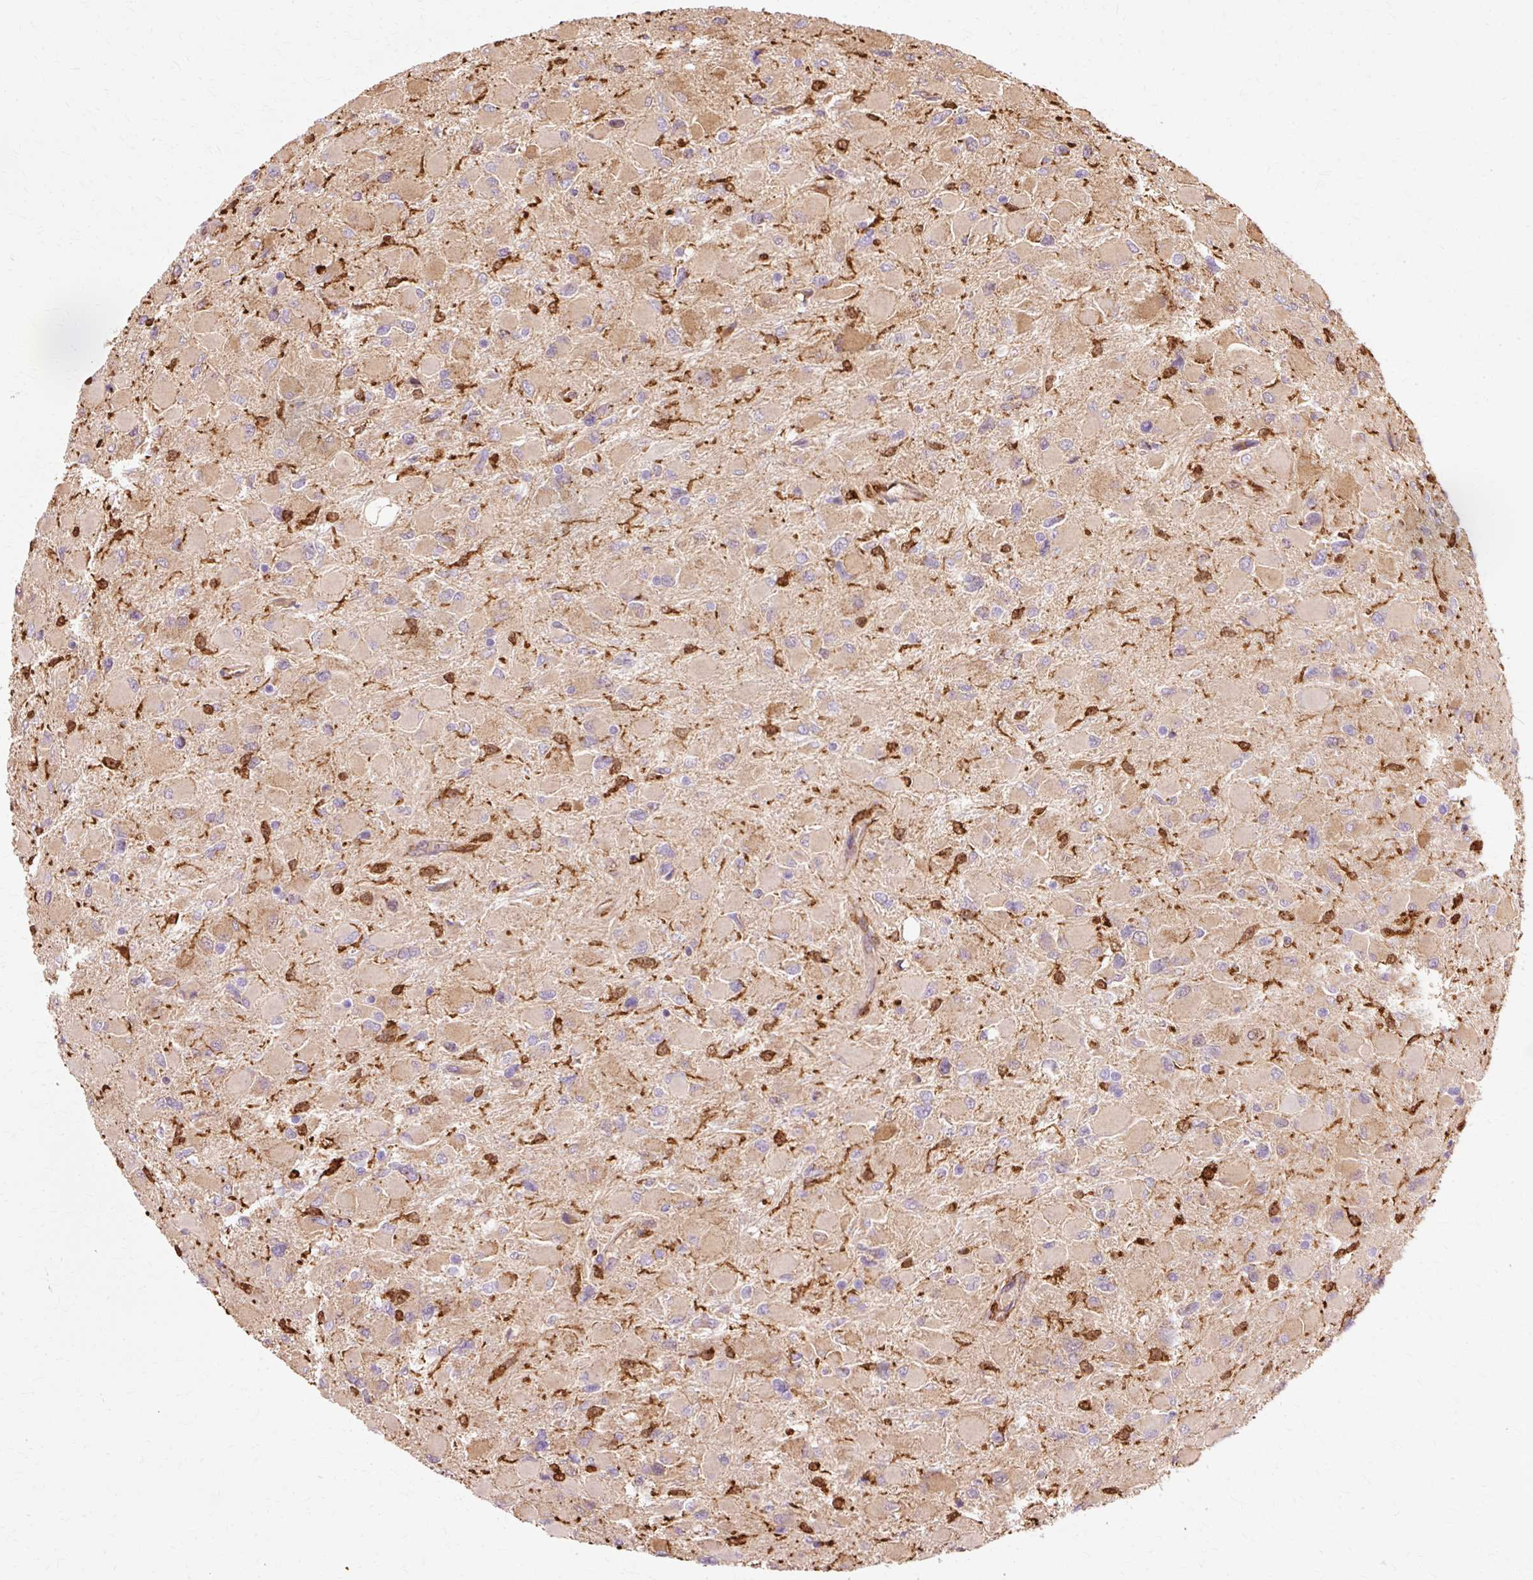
{"staining": {"intensity": "weak", "quantity": ">75%", "location": "cytoplasmic/membranous"}, "tissue": "glioma", "cell_type": "Tumor cells", "image_type": "cancer", "snomed": [{"axis": "morphology", "description": "Glioma, malignant, High grade"}, {"axis": "topography", "description": "Cerebral cortex"}], "caption": "IHC image of neoplastic tissue: human malignant glioma (high-grade) stained using immunohistochemistry (IHC) exhibits low levels of weak protein expression localized specifically in the cytoplasmic/membranous of tumor cells, appearing as a cytoplasmic/membranous brown color.", "gene": "GPX1", "patient": {"sex": "female", "age": 36}}